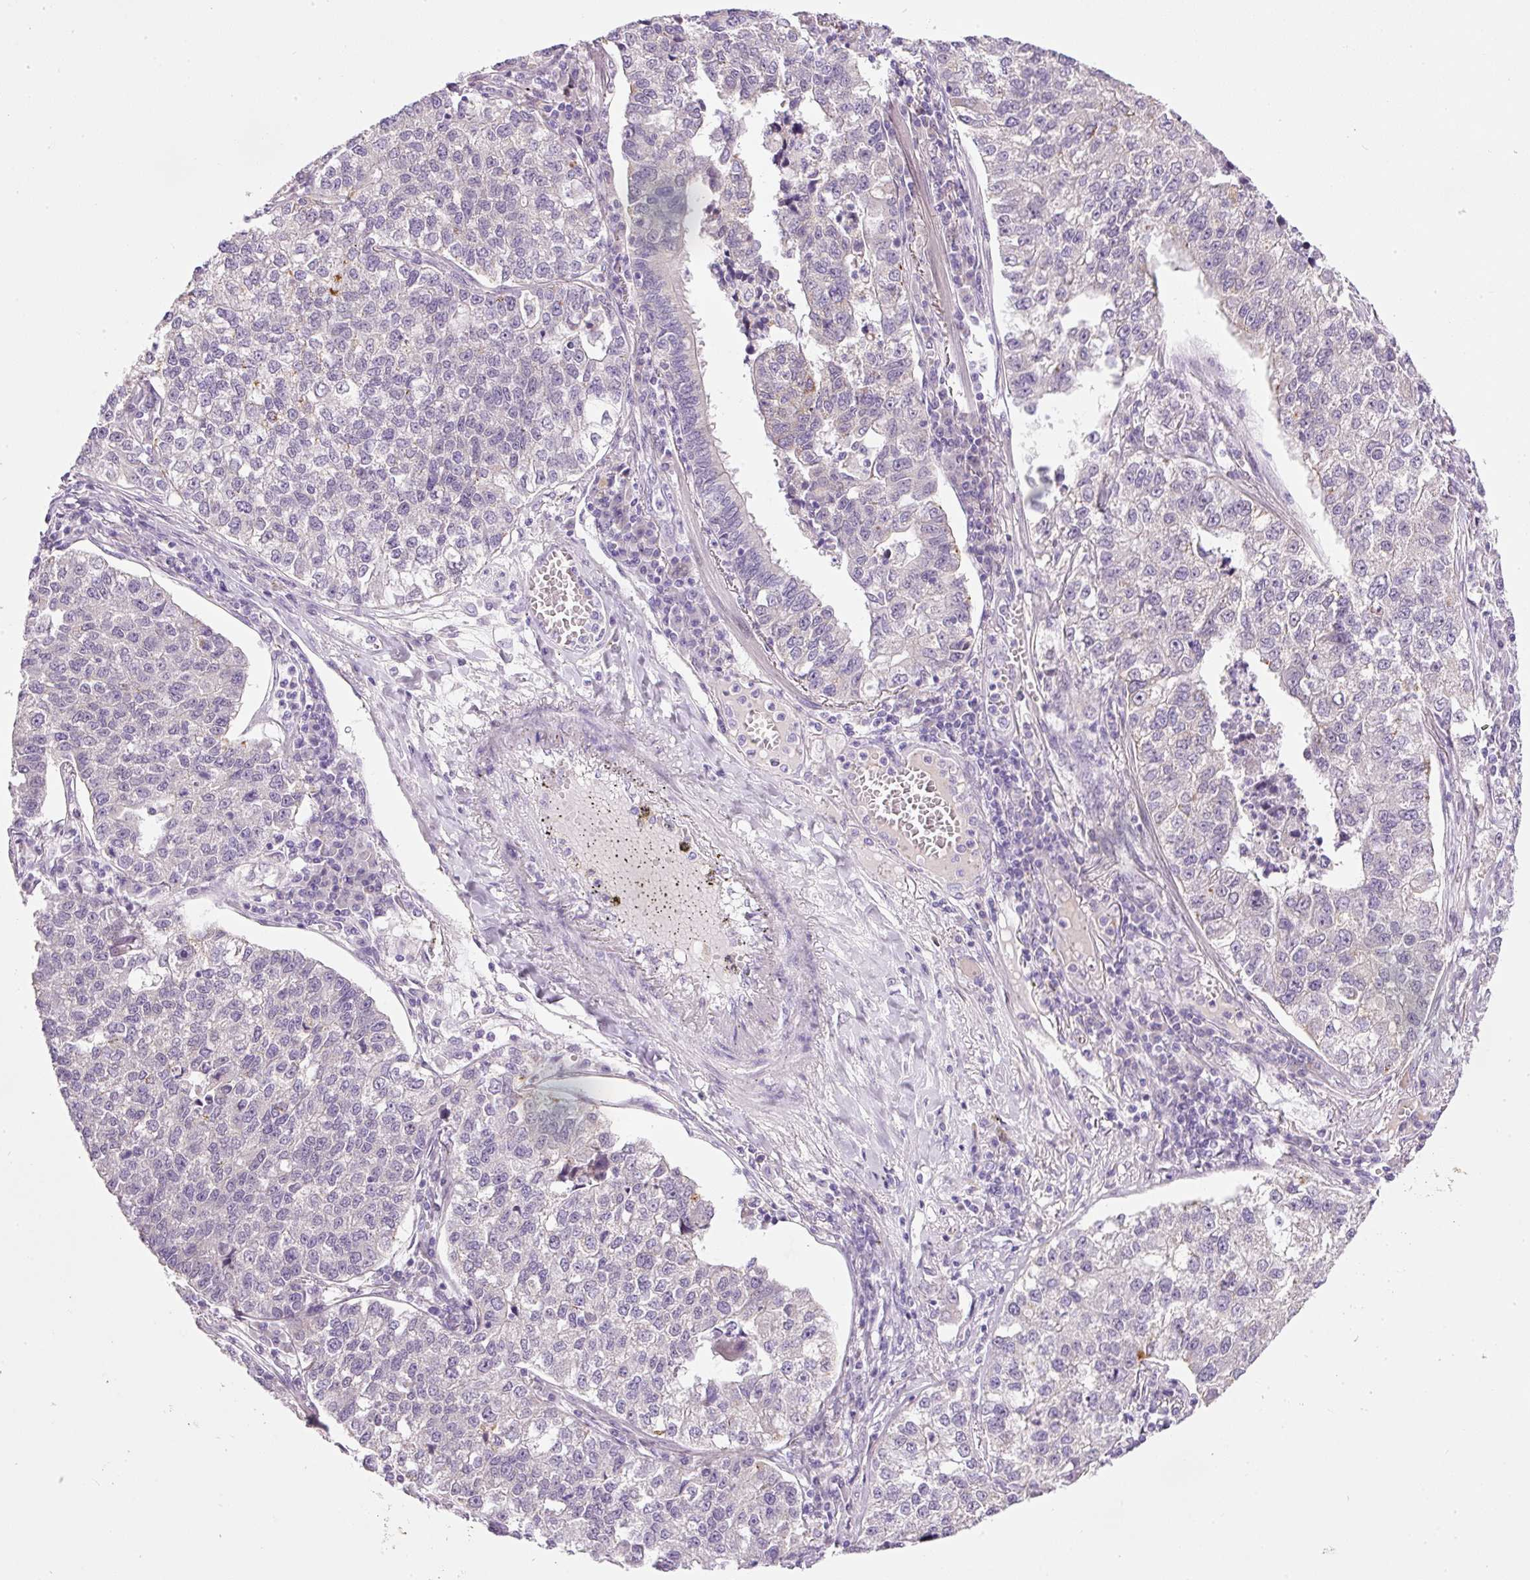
{"staining": {"intensity": "negative", "quantity": "none", "location": "none"}, "tissue": "lung cancer", "cell_type": "Tumor cells", "image_type": "cancer", "snomed": [{"axis": "morphology", "description": "Adenocarcinoma, NOS"}, {"axis": "topography", "description": "Lung"}], "caption": "IHC photomicrograph of lung cancer (adenocarcinoma) stained for a protein (brown), which shows no positivity in tumor cells.", "gene": "SRC", "patient": {"sex": "male", "age": 49}}